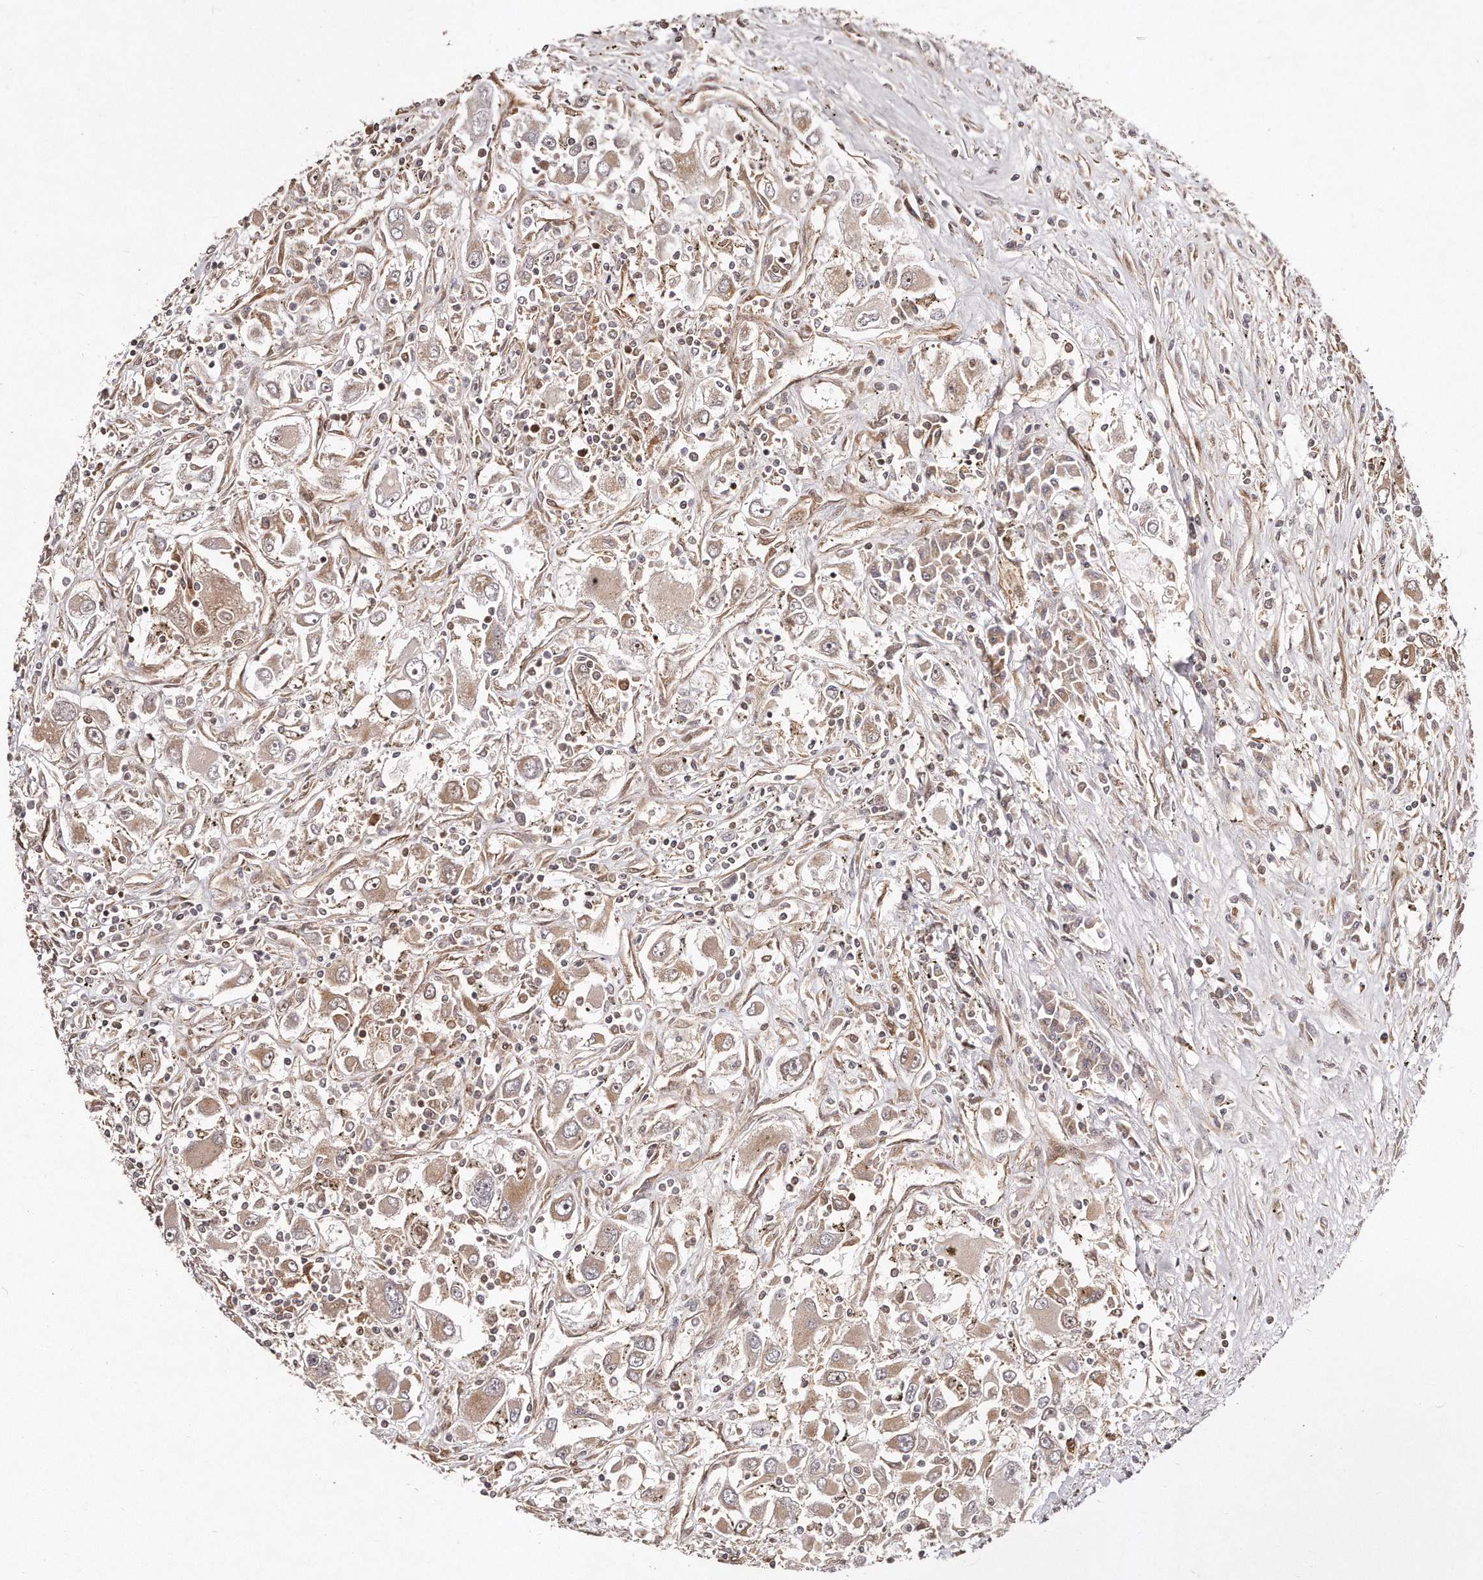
{"staining": {"intensity": "weak", "quantity": ">75%", "location": "cytoplasmic/membranous"}, "tissue": "renal cancer", "cell_type": "Tumor cells", "image_type": "cancer", "snomed": [{"axis": "morphology", "description": "Adenocarcinoma, NOS"}, {"axis": "topography", "description": "Kidney"}], "caption": "Adenocarcinoma (renal) stained with DAB immunohistochemistry (IHC) displays low levels of weak cytoplasmic/membranous positivity in about >75% of tumor cells. The protein of interest is stained brown, and the nuclei are stained in blue (DAB (3,3'-diaminobenzidine) IHC with brightfield microscopy, high magnification).", "gene": "GBP4", "patient": {"sex": "female", "age": 52}}